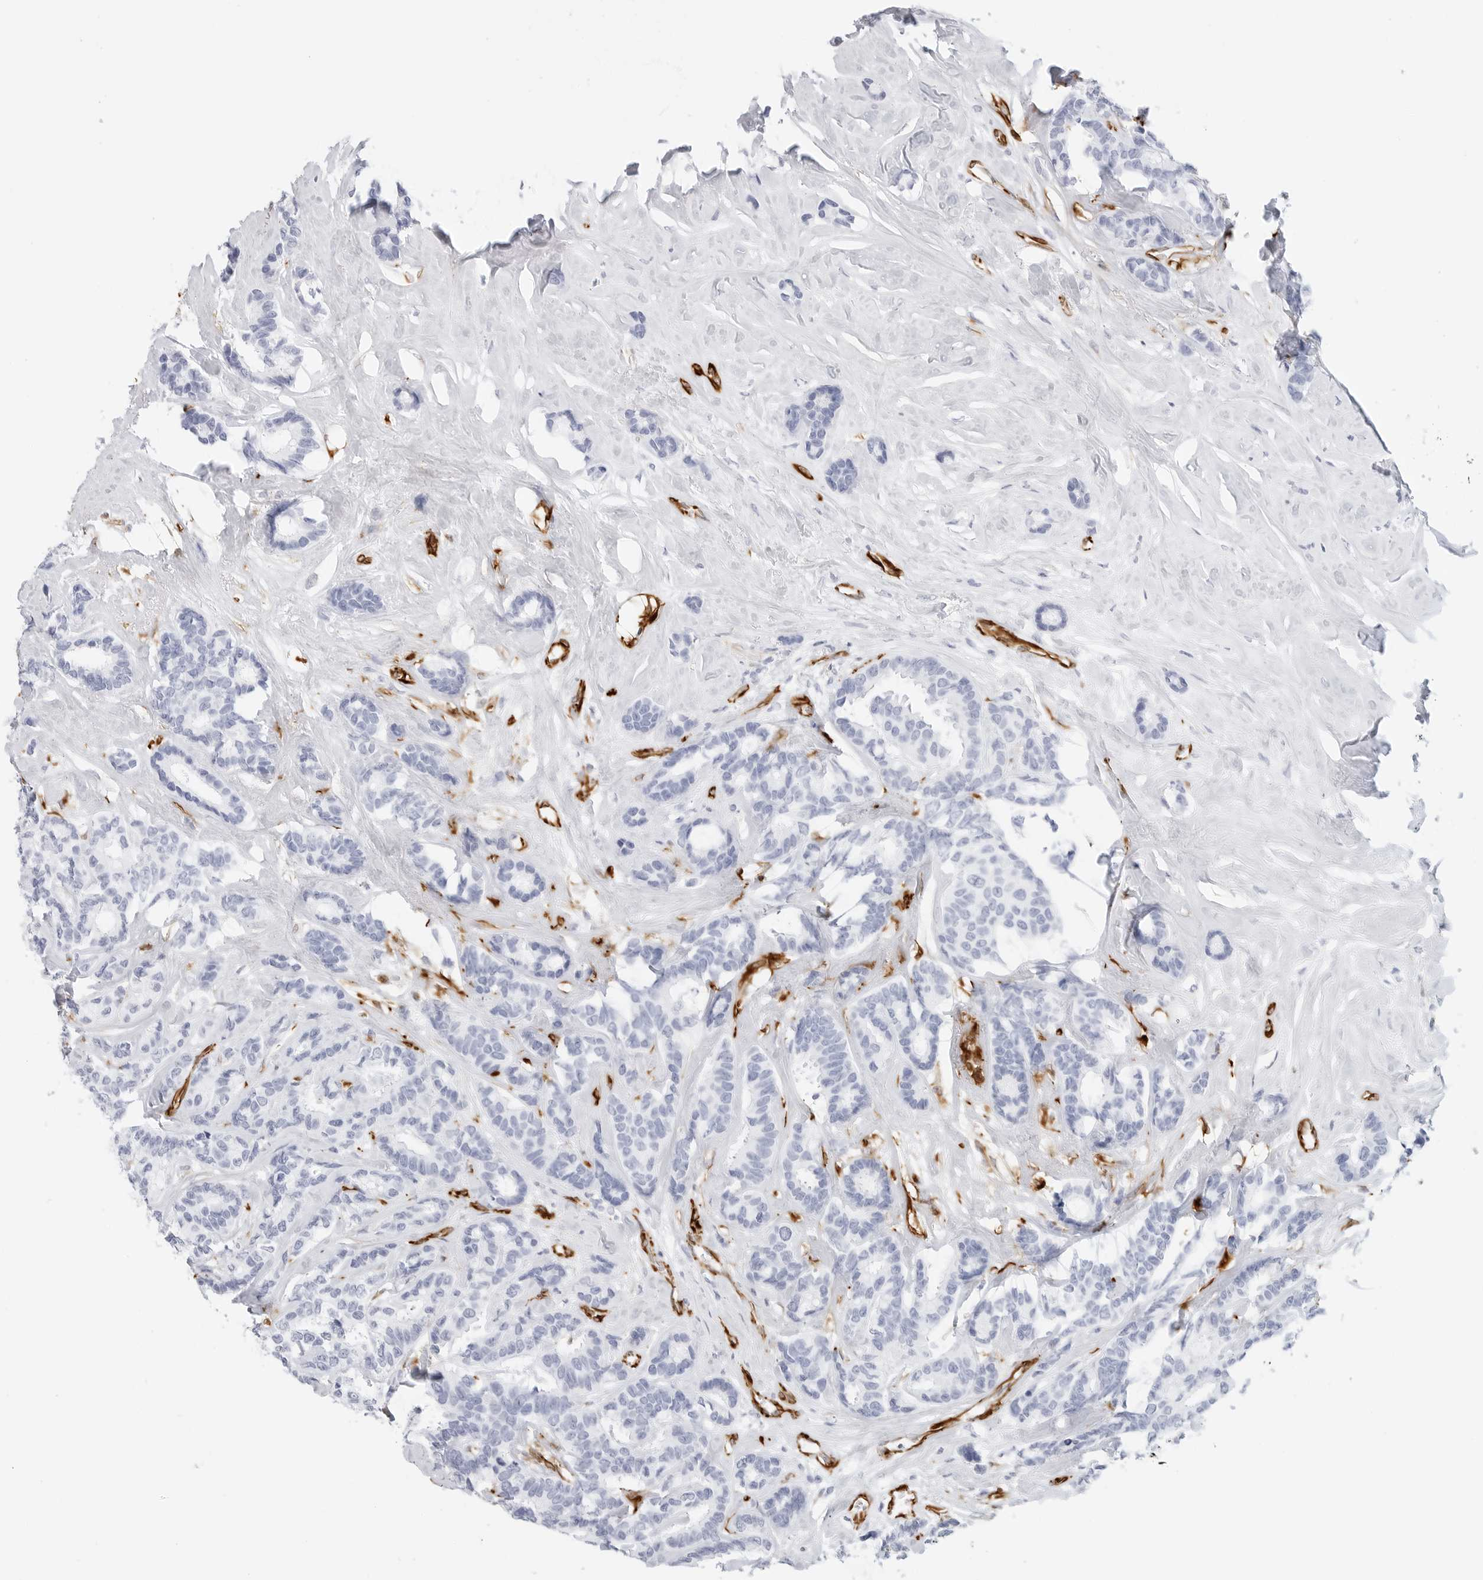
{"staining": {"intensity": "negative", "quantity": "none", "location": "none"}, "tissue": "breast cancer", "cell_type": "Tumor cells", "image_type": "cancer", "snomed": [{"axis": "morphology", "description": "Duct carcinoma"}, {"axis": "topography", "description": "Breast"}], "caption": "The immunohistochemistry (IHC) image has no significant staining in tumor cells of invasive ductal carcinoma (breast) tissue.", "gene": "NES", "patient": {"sex": "female", "age": 87}}